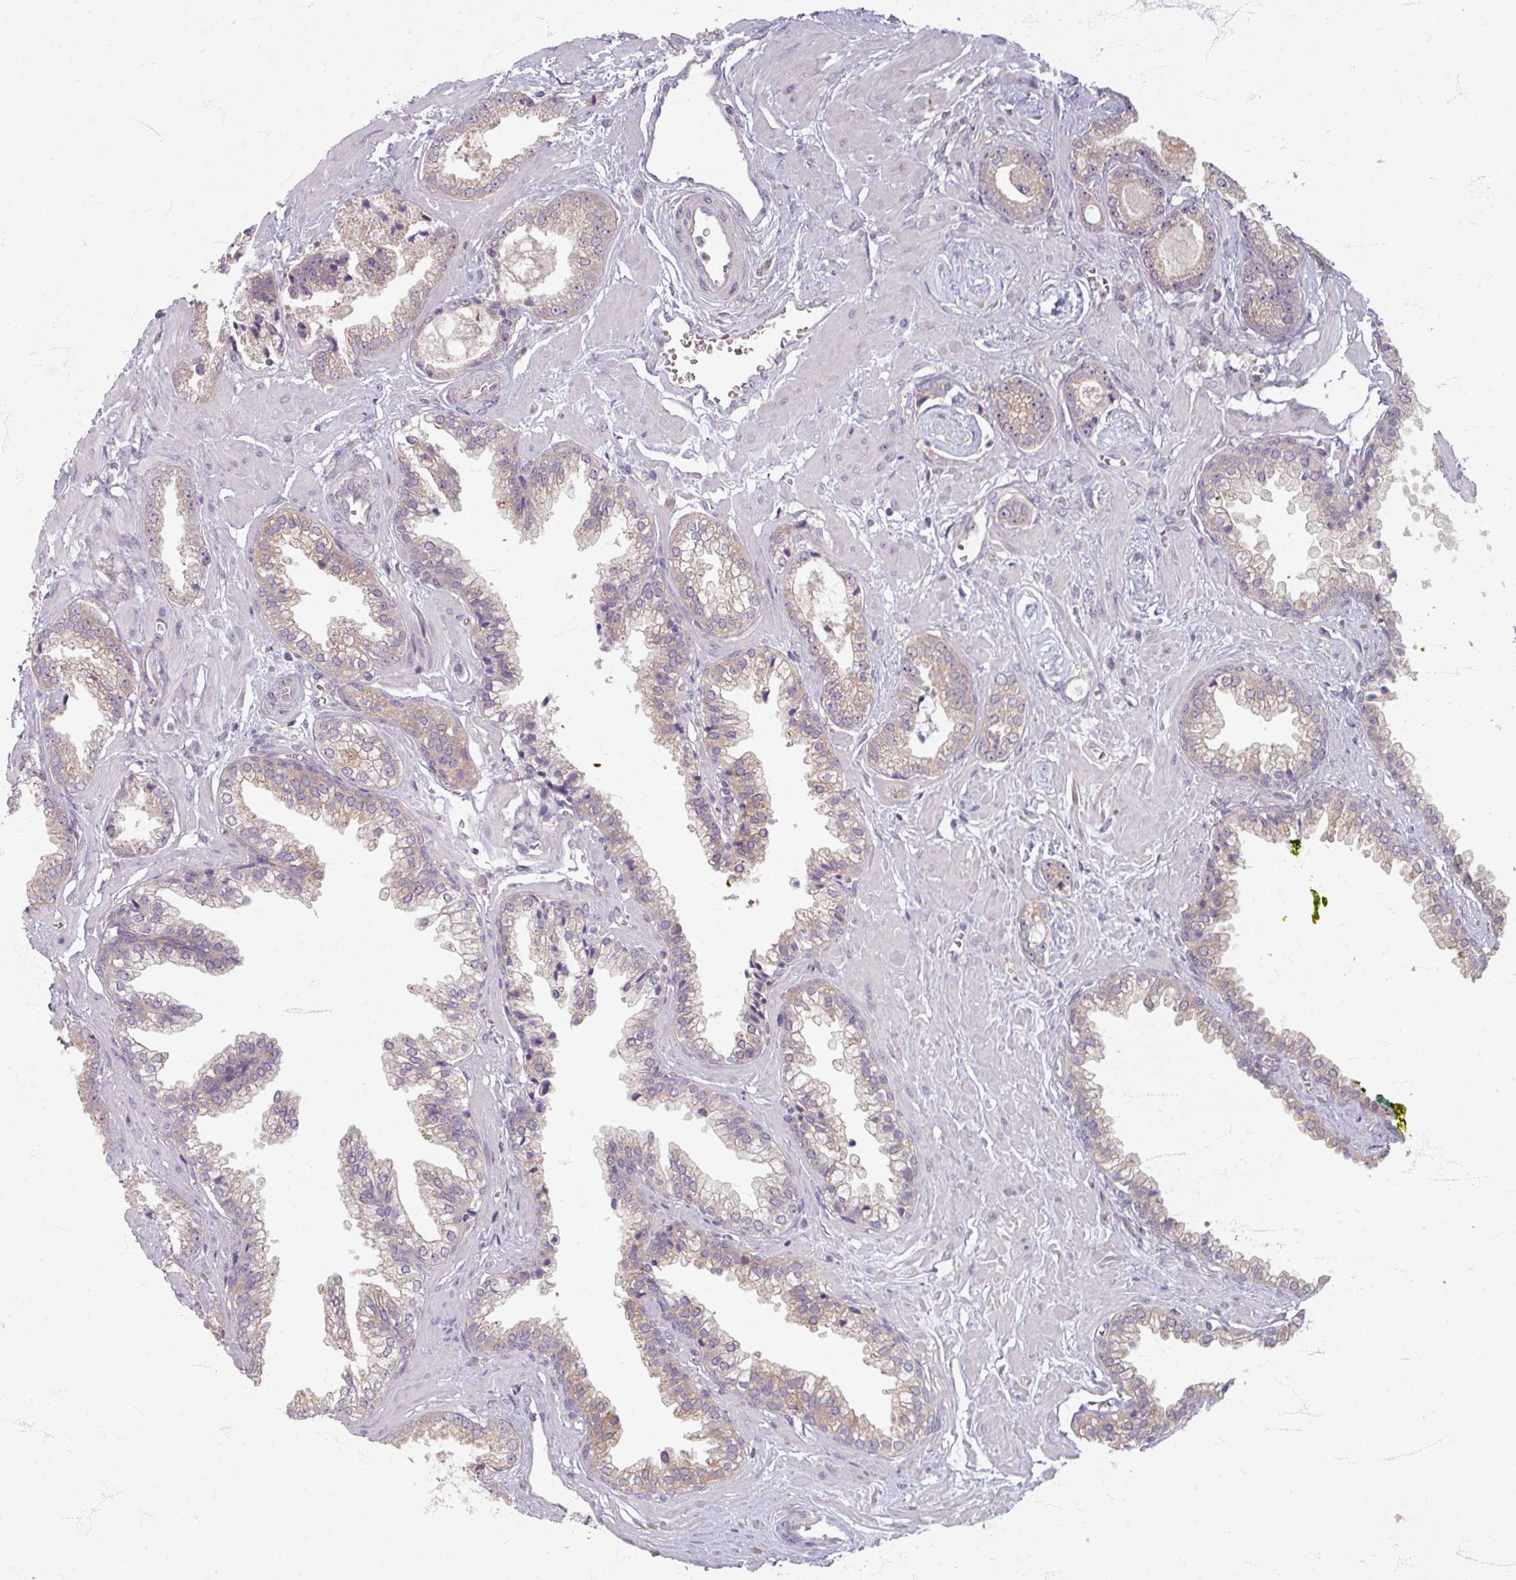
{"staining": {"intensity": "weak", "quantity": "<25%", "location": "cytoplasmic/membranous"}, "tissue": "prostate cancer", "cell_type": "Tumor cells", "image_type": "cancer", "snomed": [{"axis": "morphology", "description": "Adenocarcinoma, Low grade"}, {"axis": "topography", "description": "Prostate"}], "caption": "The micrograph exhibits no significant expression in tumor cells of prostate cancer.", "gene": "STAM", "patient": {"sex": "male", "age": 60}}